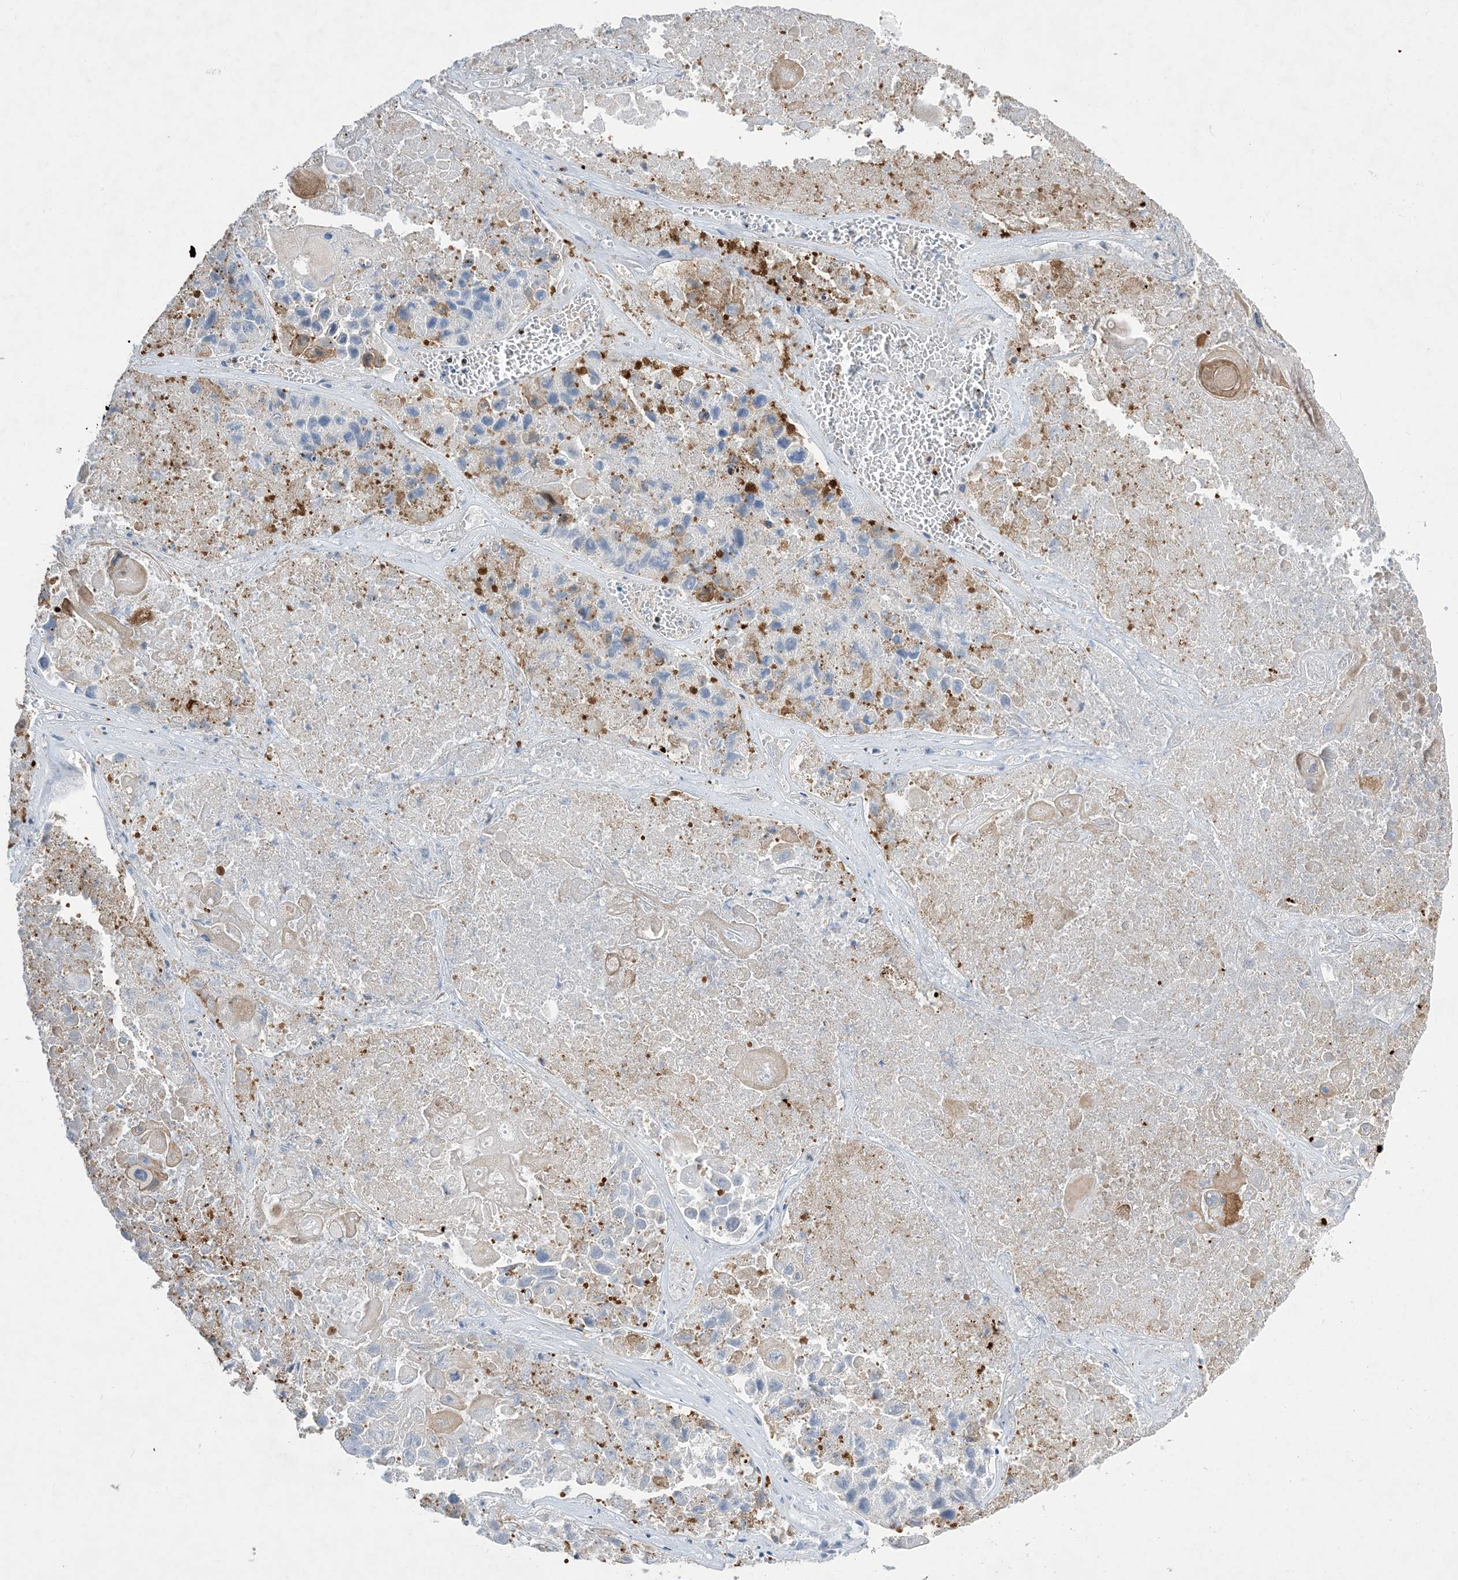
{"staining": {"intensity": "weak", "quantity": "<25%", "location": "nuclear"}, "tissue": "lung cancer", "cell_type": "Tumor cells", "image_type": "cancer", "snomed": [{"axis": "morphology", "description": "Squamous cell carcinoma, NOS"}, {"axis": "topography", "description": "Lung"}], "caption": "Tumor cells show no significant expression in squamous cell carcinoma (lung).", "gene": "SLC25A53", "patient": {"sex": "male", "age": 61}}